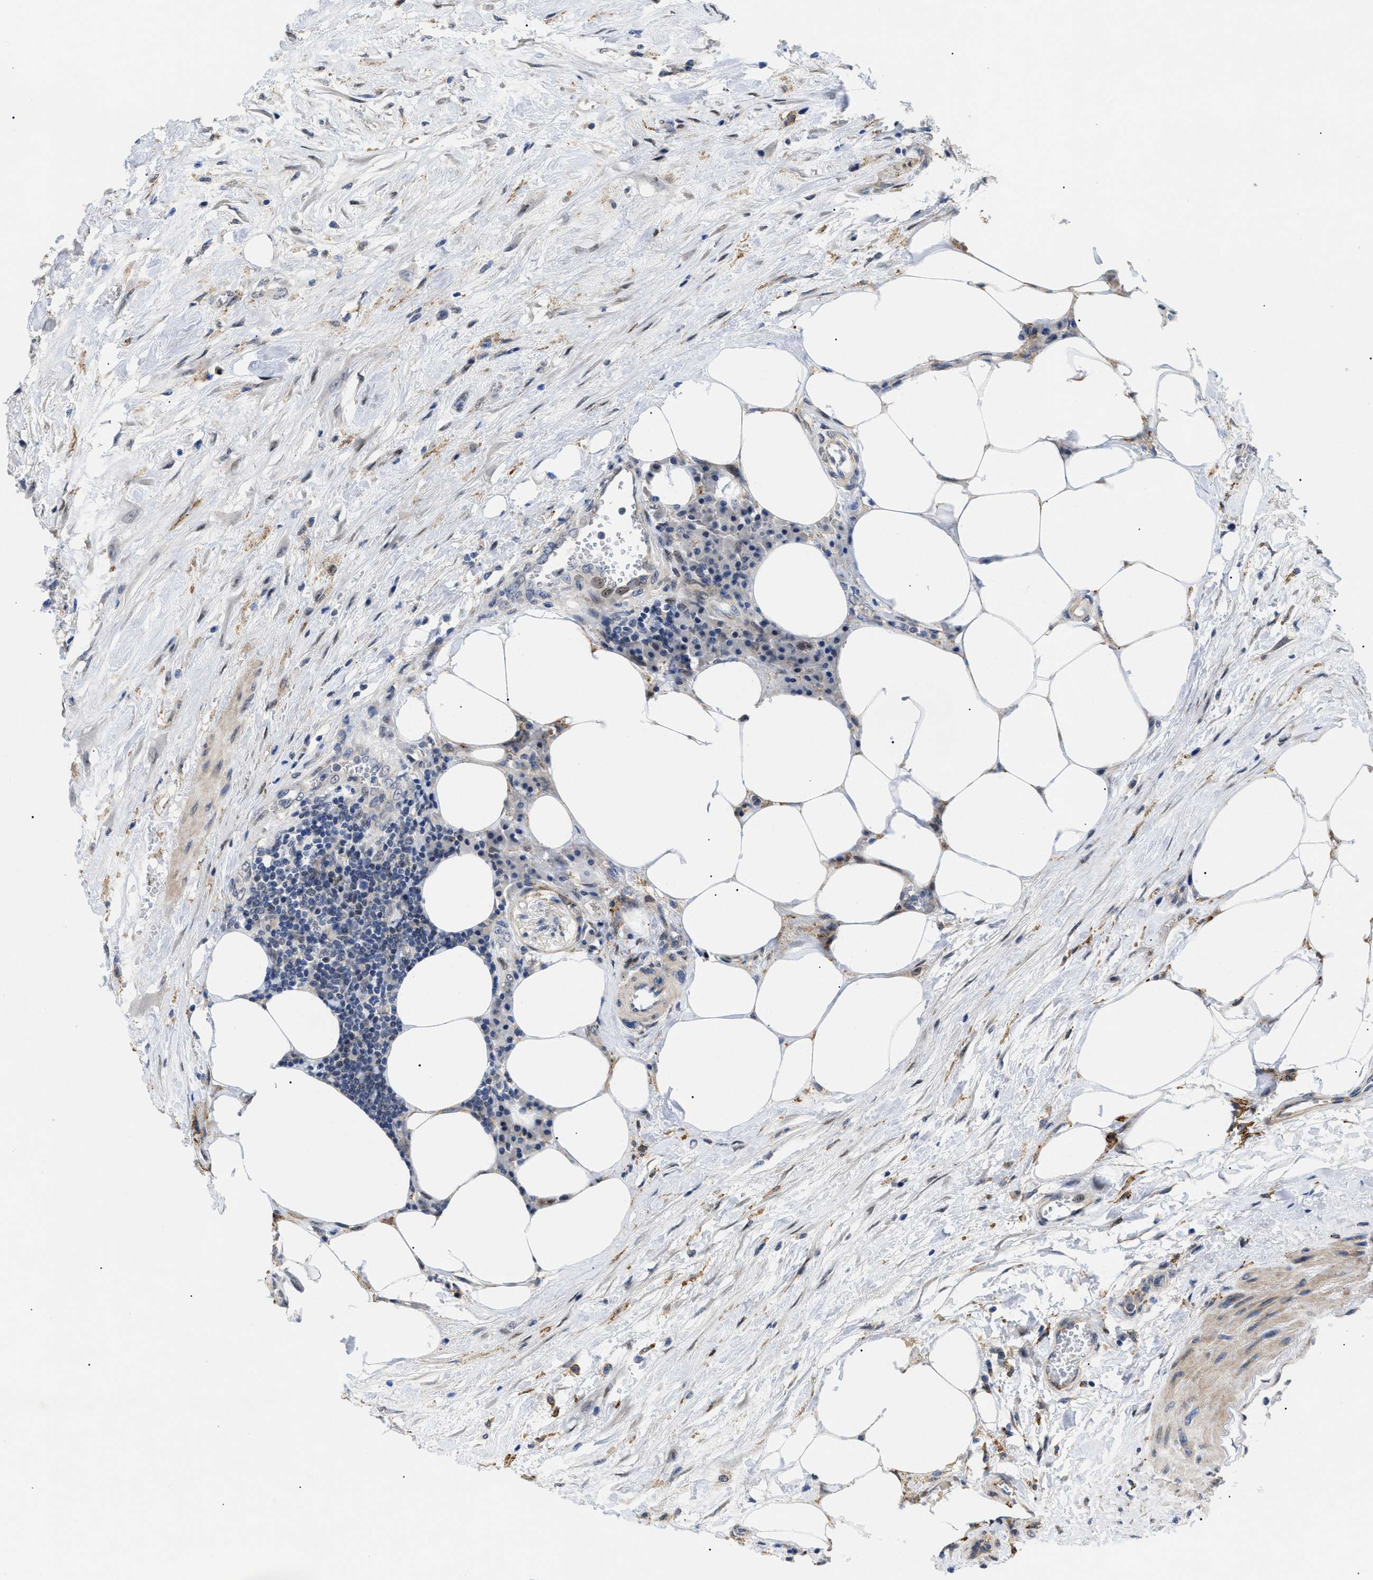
{"staining": {"intensity": "negative", "quantity": "none", "location": "none"}, "tissue": "urothelial cancer", "cell_type": "Tumor cells", "image_type": "cancer", "snomed": [{"axis": "morphology", "description": "Urothelial carcinoma, High grade"}, {"axis": "topography", "description": "Urinary bladder"}], "caption": "This is a histopathology image of immunohistochemistry staining of urothelial carcinoma (high-grade), which shows no expression in tumor cells.", "gene": "SFXN5", "patient": {"sex": "male", "age": 46}}